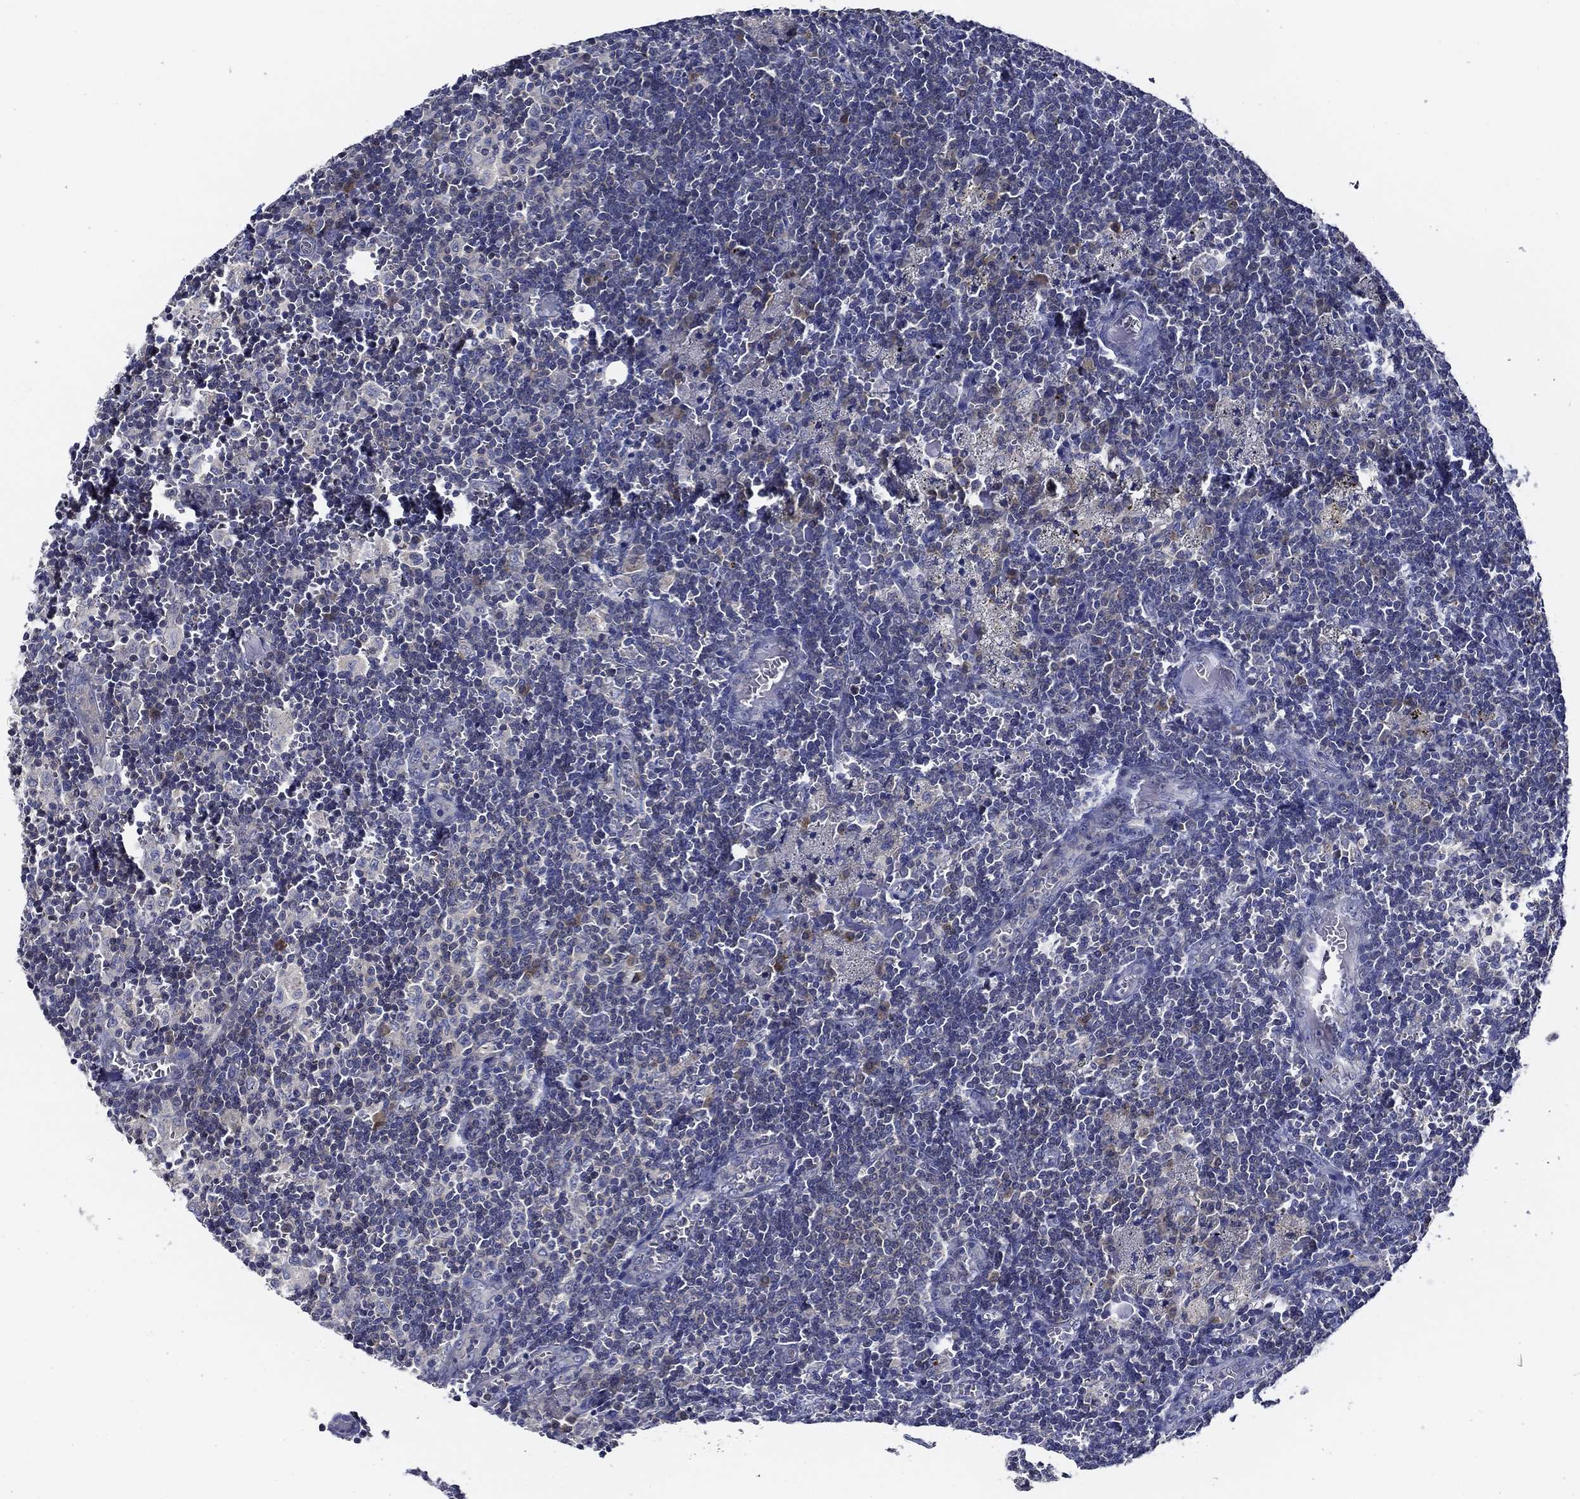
{"staining": {"intensity": "moderate", "quantity": "<25%", "location": "cytoplasmic/membranous"}, "tissue": "lymph node", "cell_type": "Germinal center cells", "image_type": "normal", "snomed": [{"axis": "morphology", "description": "Normal tissue, NOS"}, {"axis": "topography", "description": "Lymph node"}], "caption": "DAB (3,3'-diaminobenzidine) immunohistochemical staining of normal lymph node exhibits moderate cytoplasmic/membranous protein staining in about <25% of germinal center cells. Nuclei are stained in blue.", "gene": "POU2F2", "patient": {"sex": "male", "age": 62}}